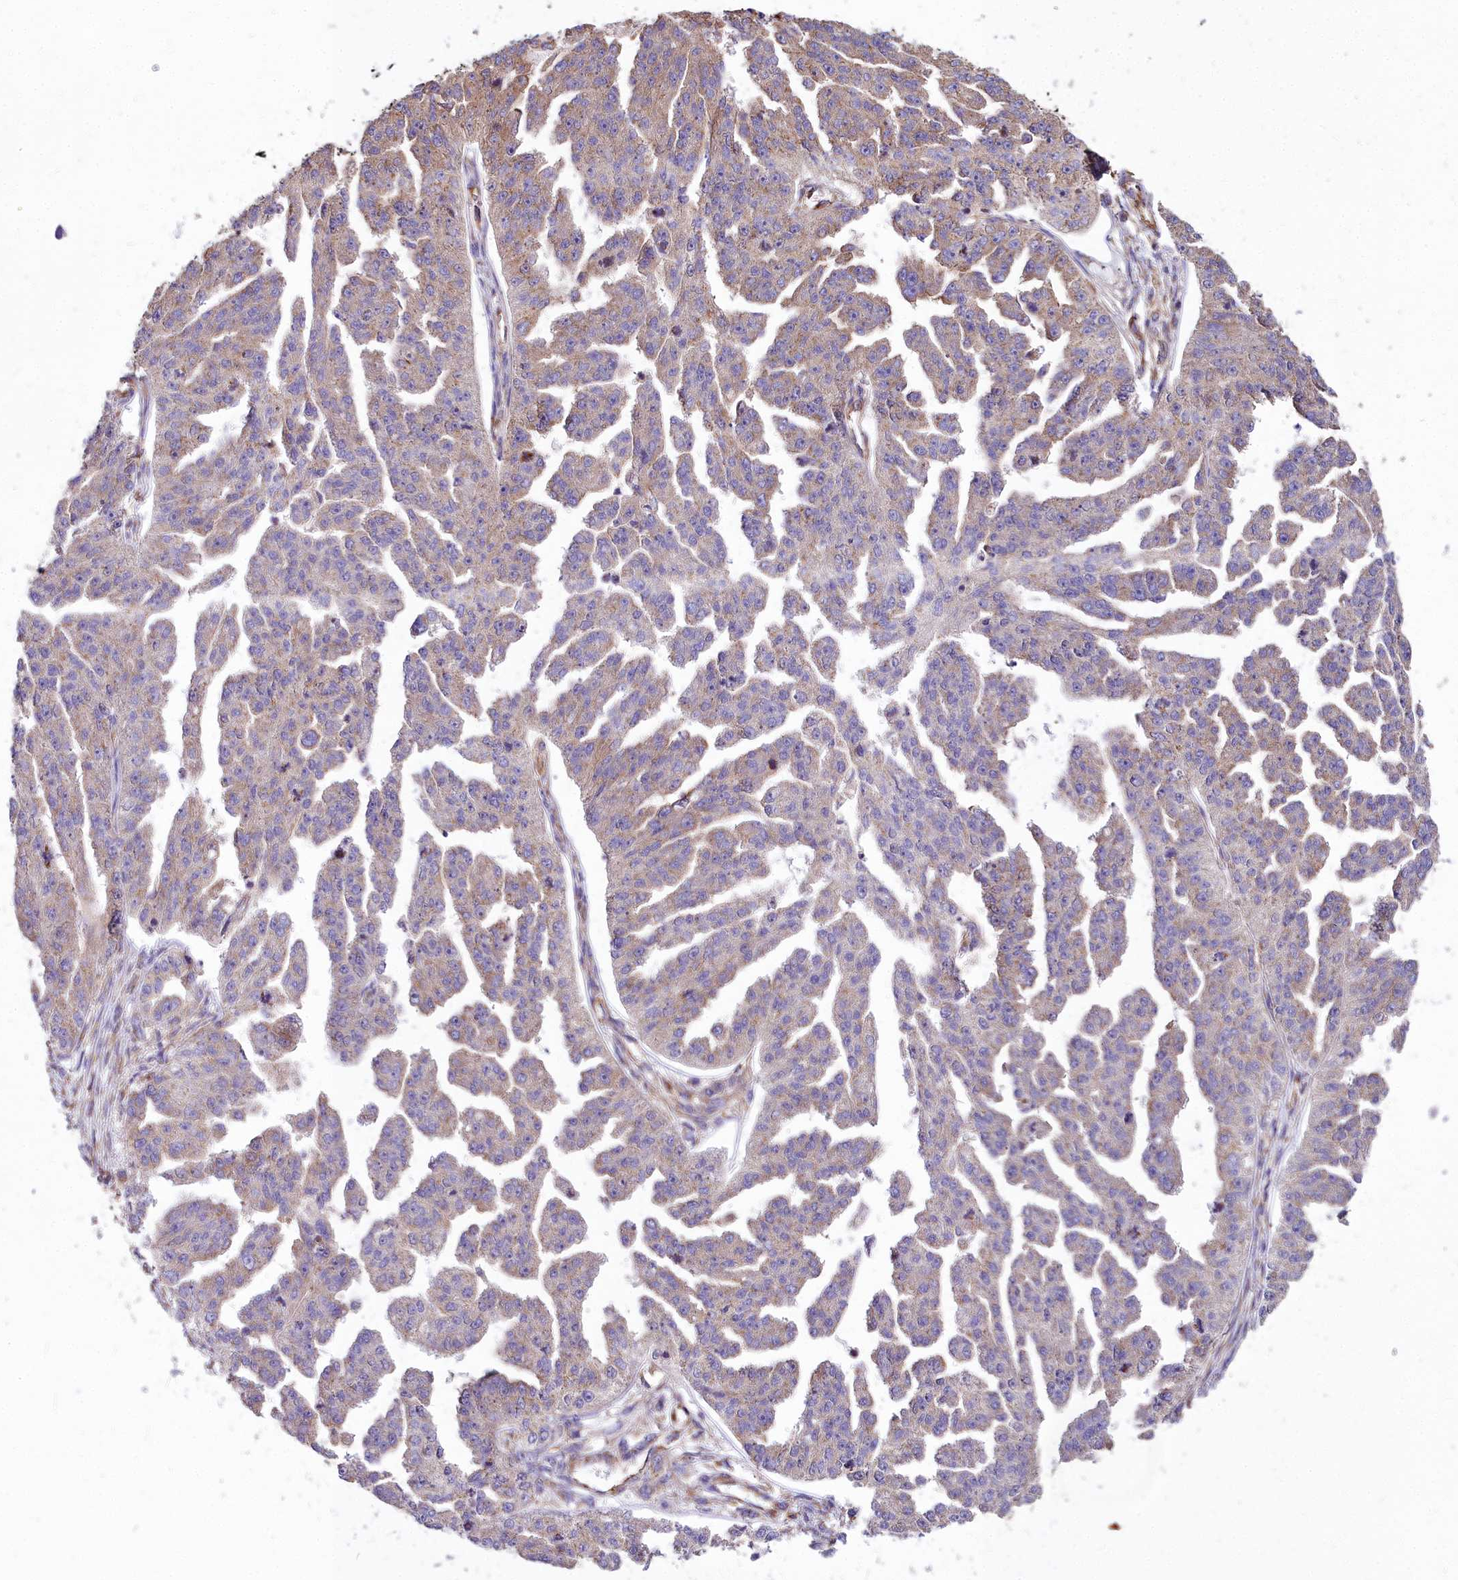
{"staining": {"intensity": "moderate", "quantity": "<25%", "location": "cytoplasmic/membranous"}, "tissue": "ovarian cancer", "cell_type": "Tumor cells", "image_type": "cancer", "snomed": [{"axis": "morphology", "description": "Cystadenocarcinoma, serous, NOS"}, {"axis": "topography", "description": "Ovary"}], "caption": "The image shows staining of ovarian serous cystadenocarcinoma, revealing moderate cytoplasmic/membranous protein expression (brown color) within tumor cells. Using DAB (brown) and hematoxylin (blue) stains, captured at high magnification using brightfield microscopy.", "gene": "DCTN3", "patient": {"sex": "female", "age": 58}}